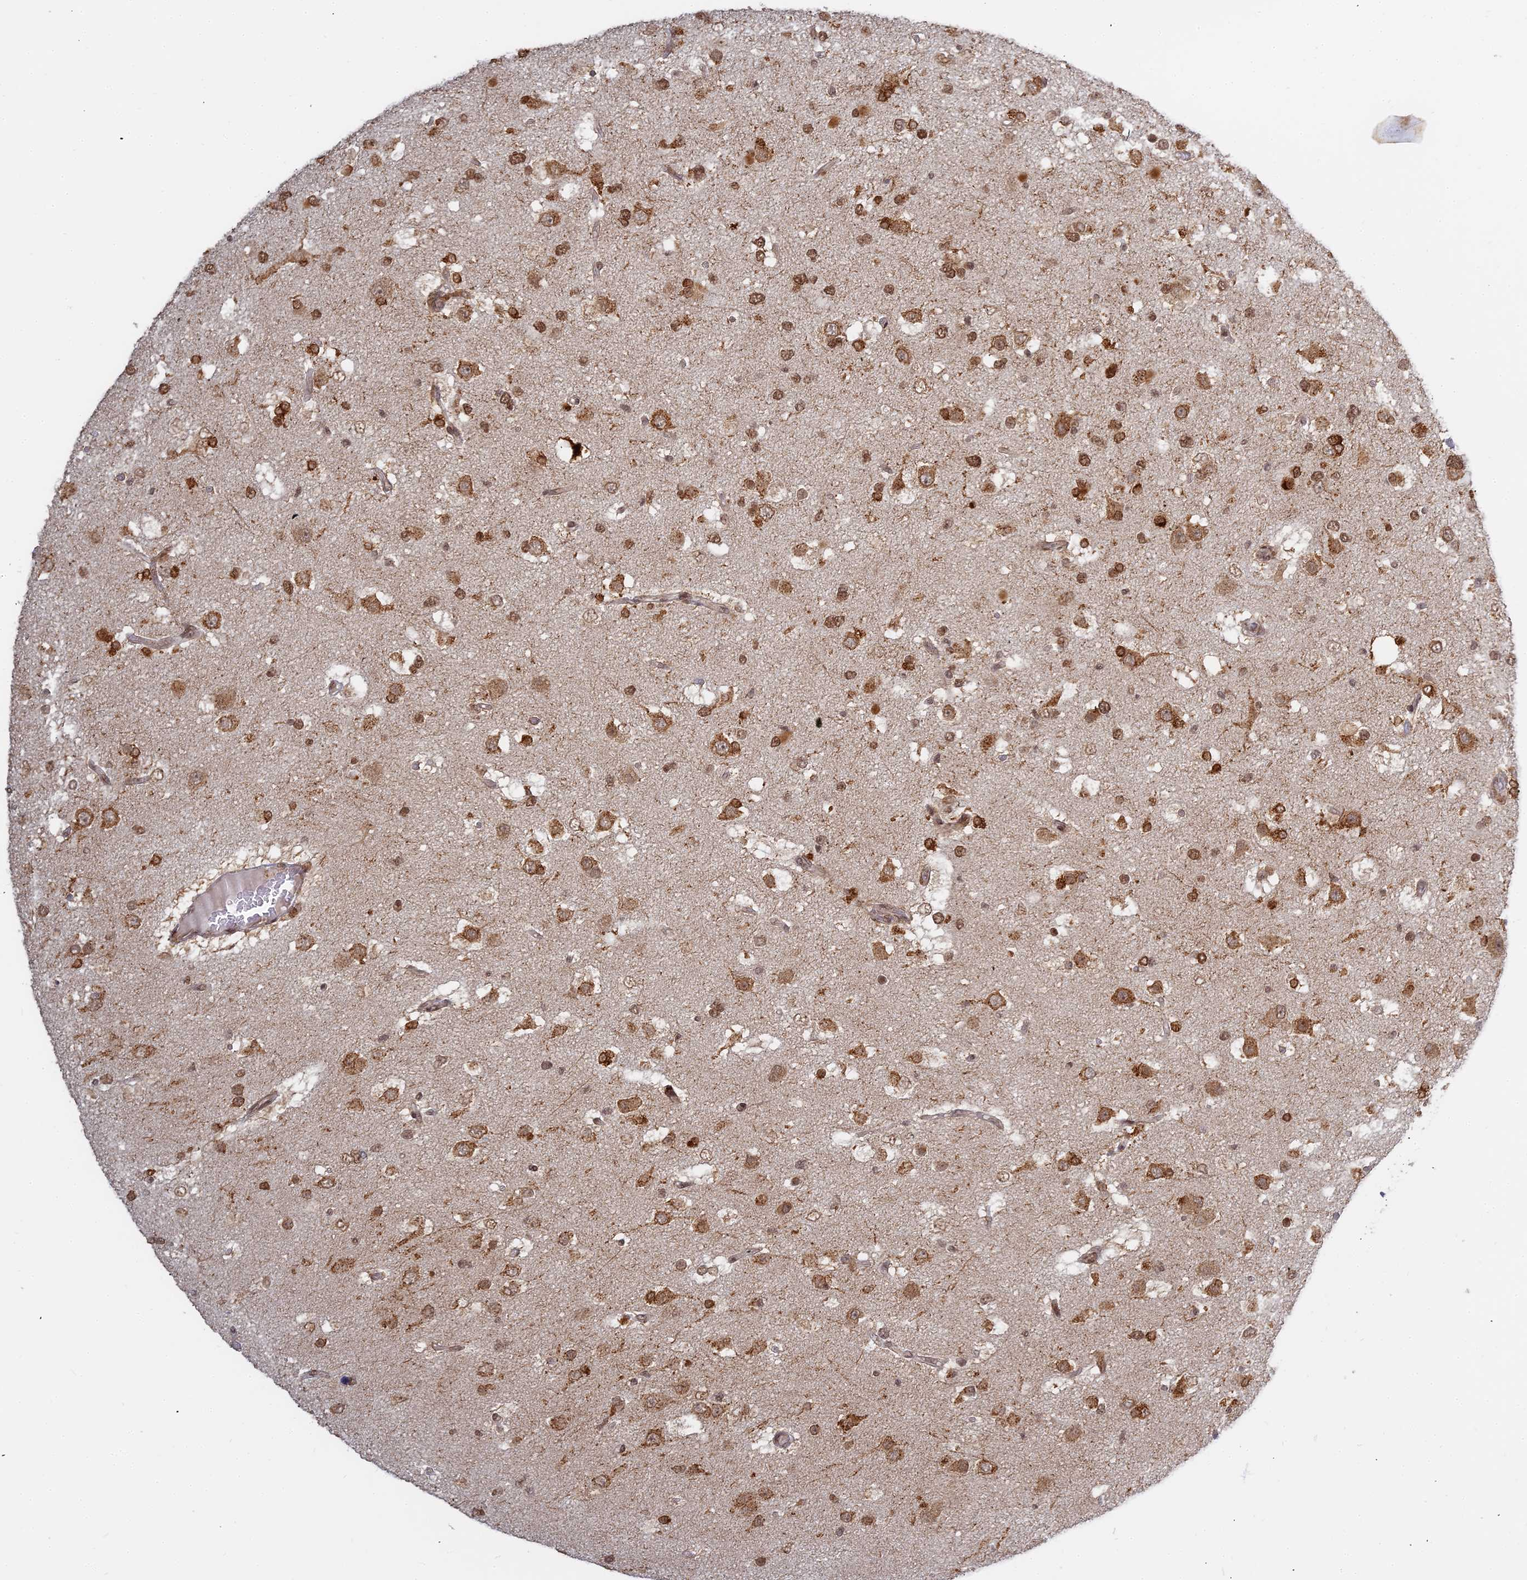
{"staining": {"intensity": "moderate", "quantity": ">75%", "location": "cytoplasmic/membranous"}, "tissue": "glioma", "cell_type": "Tumor cells", "image_type": "cancer", "snomed": [{"axis": "morphology", "description": "Glioma, malignant, High grade"}, {"axis": "topography", "description": "Brain"}], "caption": "Glioma was stained to show a protein in brown. There is medium levels of moderate cytoplasmic/membranous positivity in approximately >75% of tumor cells.", "gene": "ABCA2", "patient": {"sex": "male", "age": 53}}